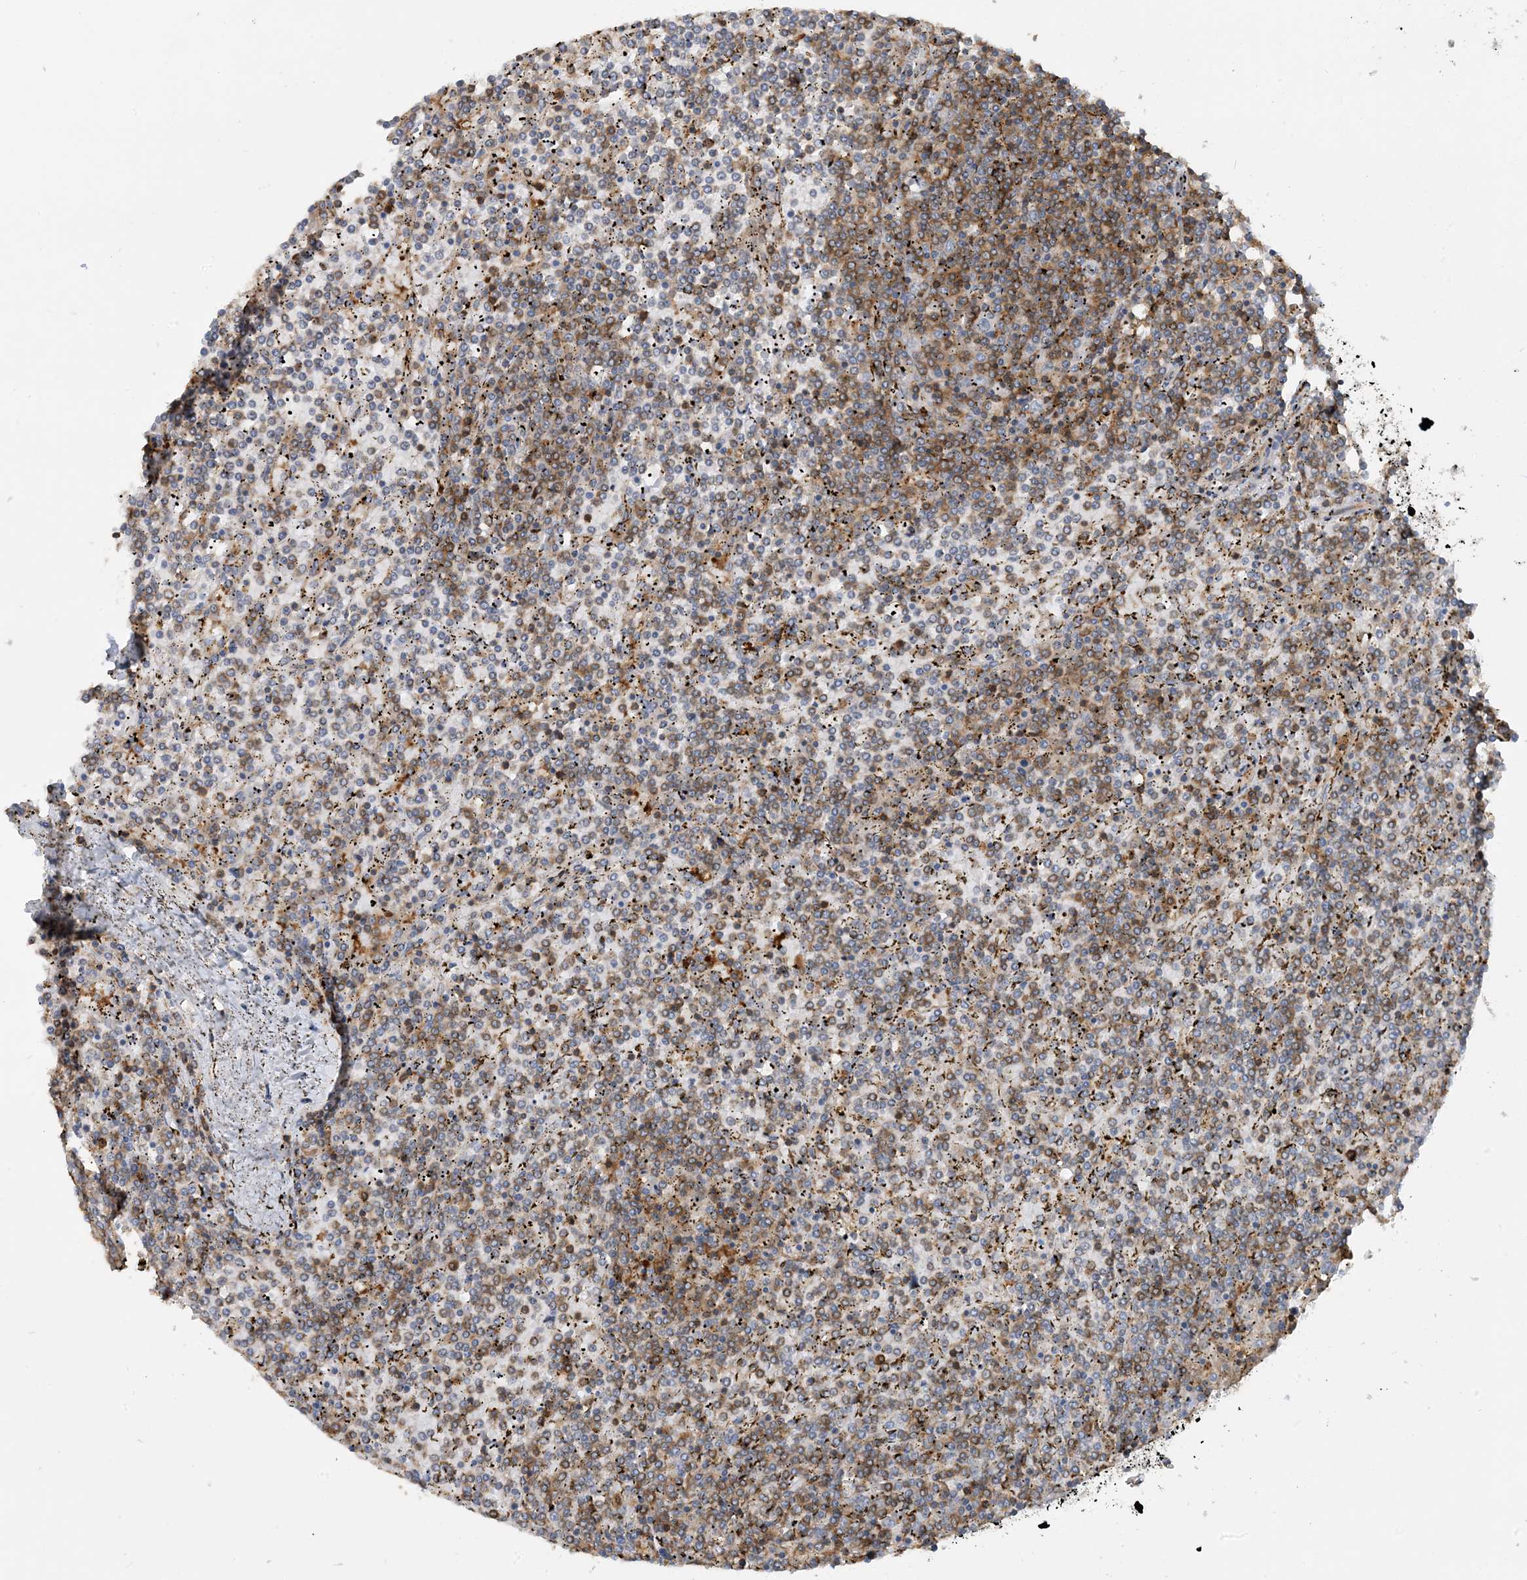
{"staining": {"intensity": "negative", "quantity": "none", "location": "none"}, "tissue": "lymphoma", "cell_type": "Tumor cells", "image_type": "cancer", "snomed": [{"axis": "morphology", "description": "Malignant lymphoma, non-Hodgkin's type, Low grade"}, {"axis": "topography", "description": "Spleen"}], "caption": "Immunohistochemistry of human low-grade malignant lymphoma, non-Hodgkin's type reveals no positivity in tumor cells.", "gene": "SFMBT2", "patient": {"sex": "female", "age": 19}}